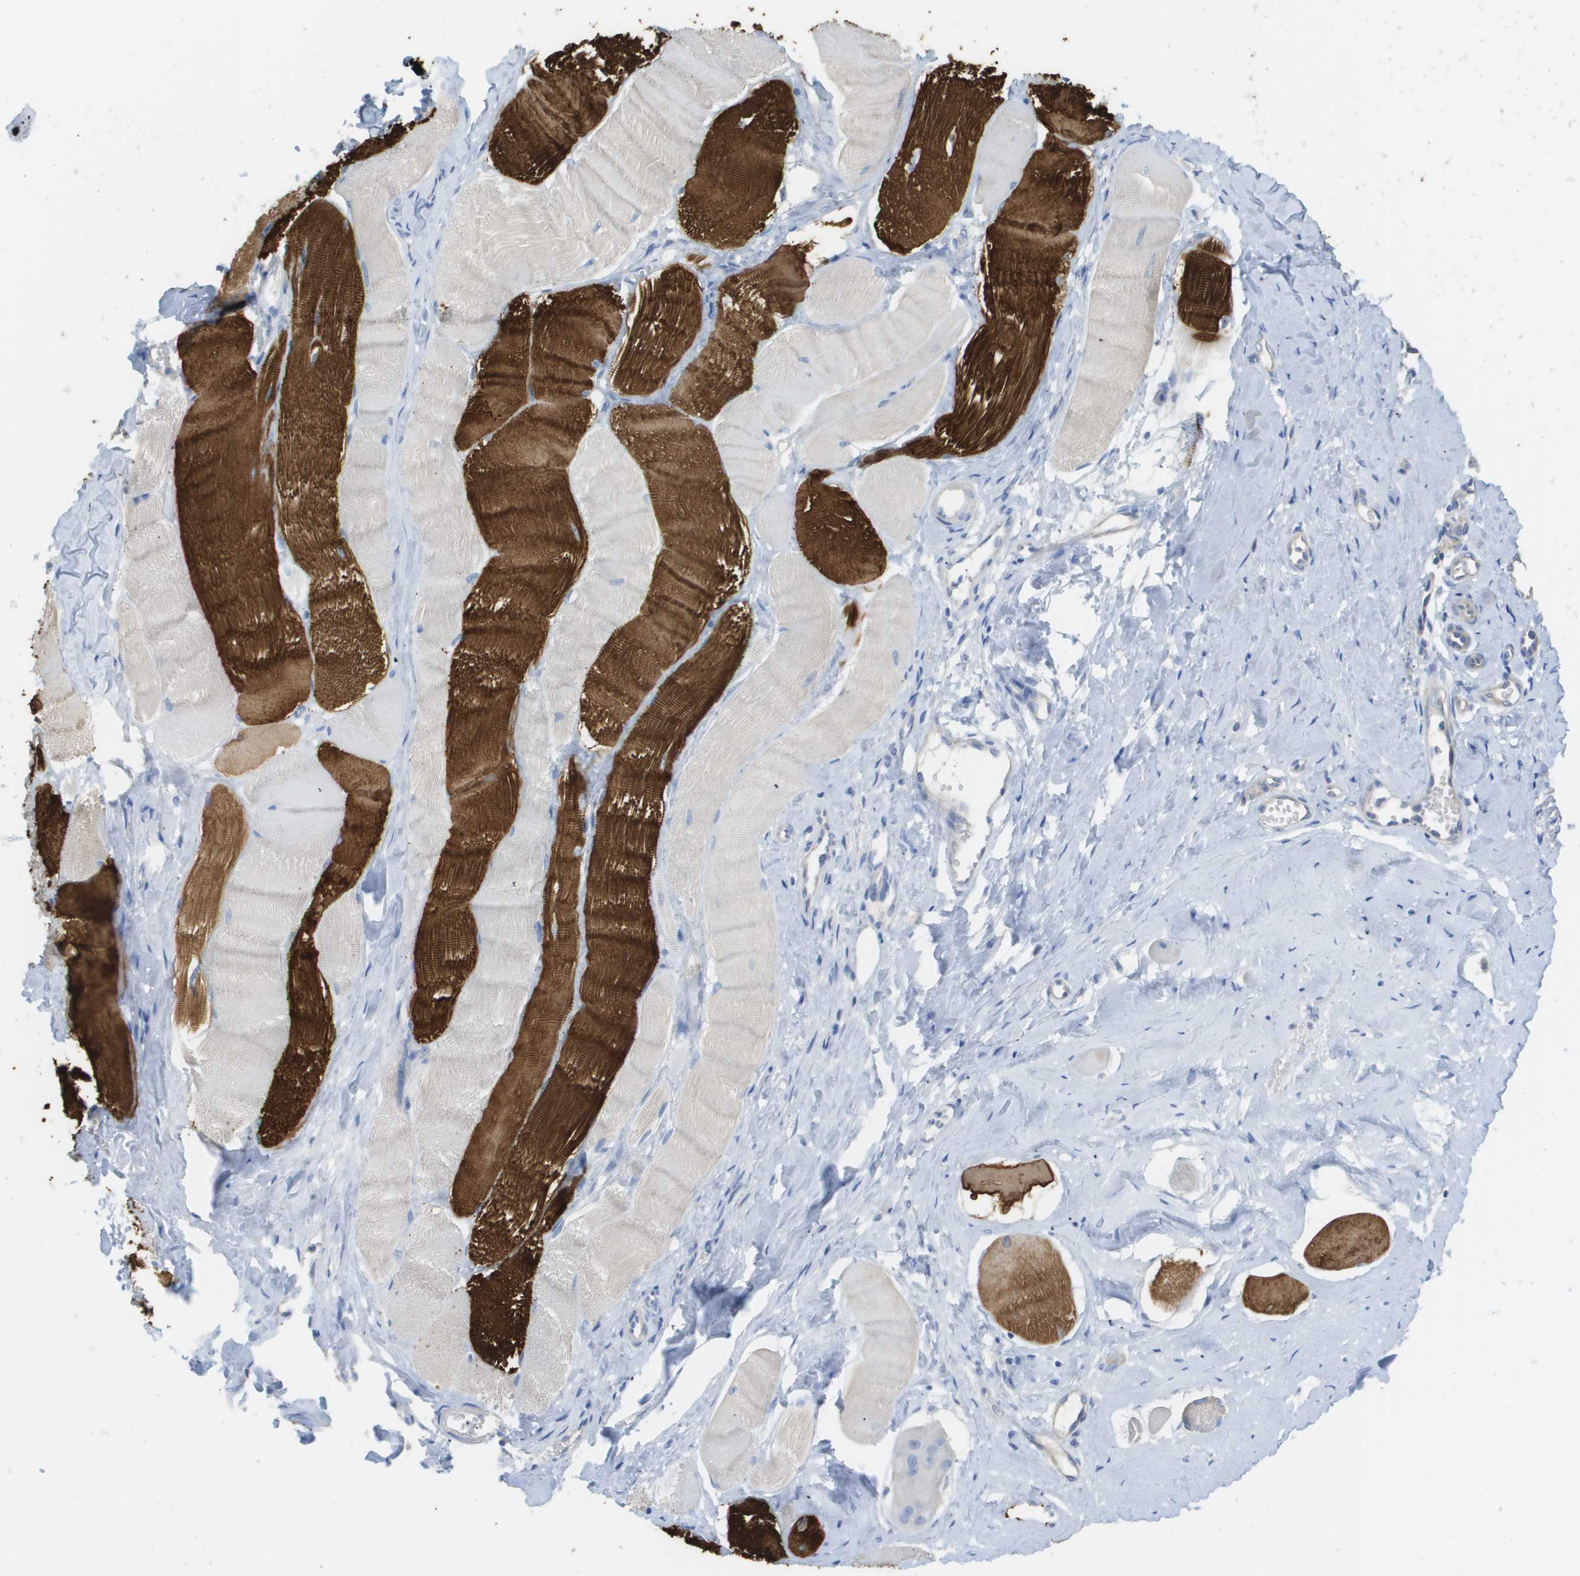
{"staining": {"intensity": "strong", "quantity": "25%-75%", "location": "cytoplasmic/membranous"}, "tissue": "skeletal muscle", "cell_type": "Myocytes", "image_type": "normal", "snomed": [{"axis": "morphology", "description": "Normal tissue, NOS"}, {"axis": "morphology", "description": "Squamous cell carcinoma, NOS"}, {"axis": "topography", "description": "Skeletal muscle"}], "caption": "Immunohistochemical staining of benign skeletal muscle displays 25%-75% levels of strong cytoplasmic/membranous protein staining in approximately 25%-75% of myocytes.", "gene": "MYL3", "patient": {"sex": "male", "age": 51}}